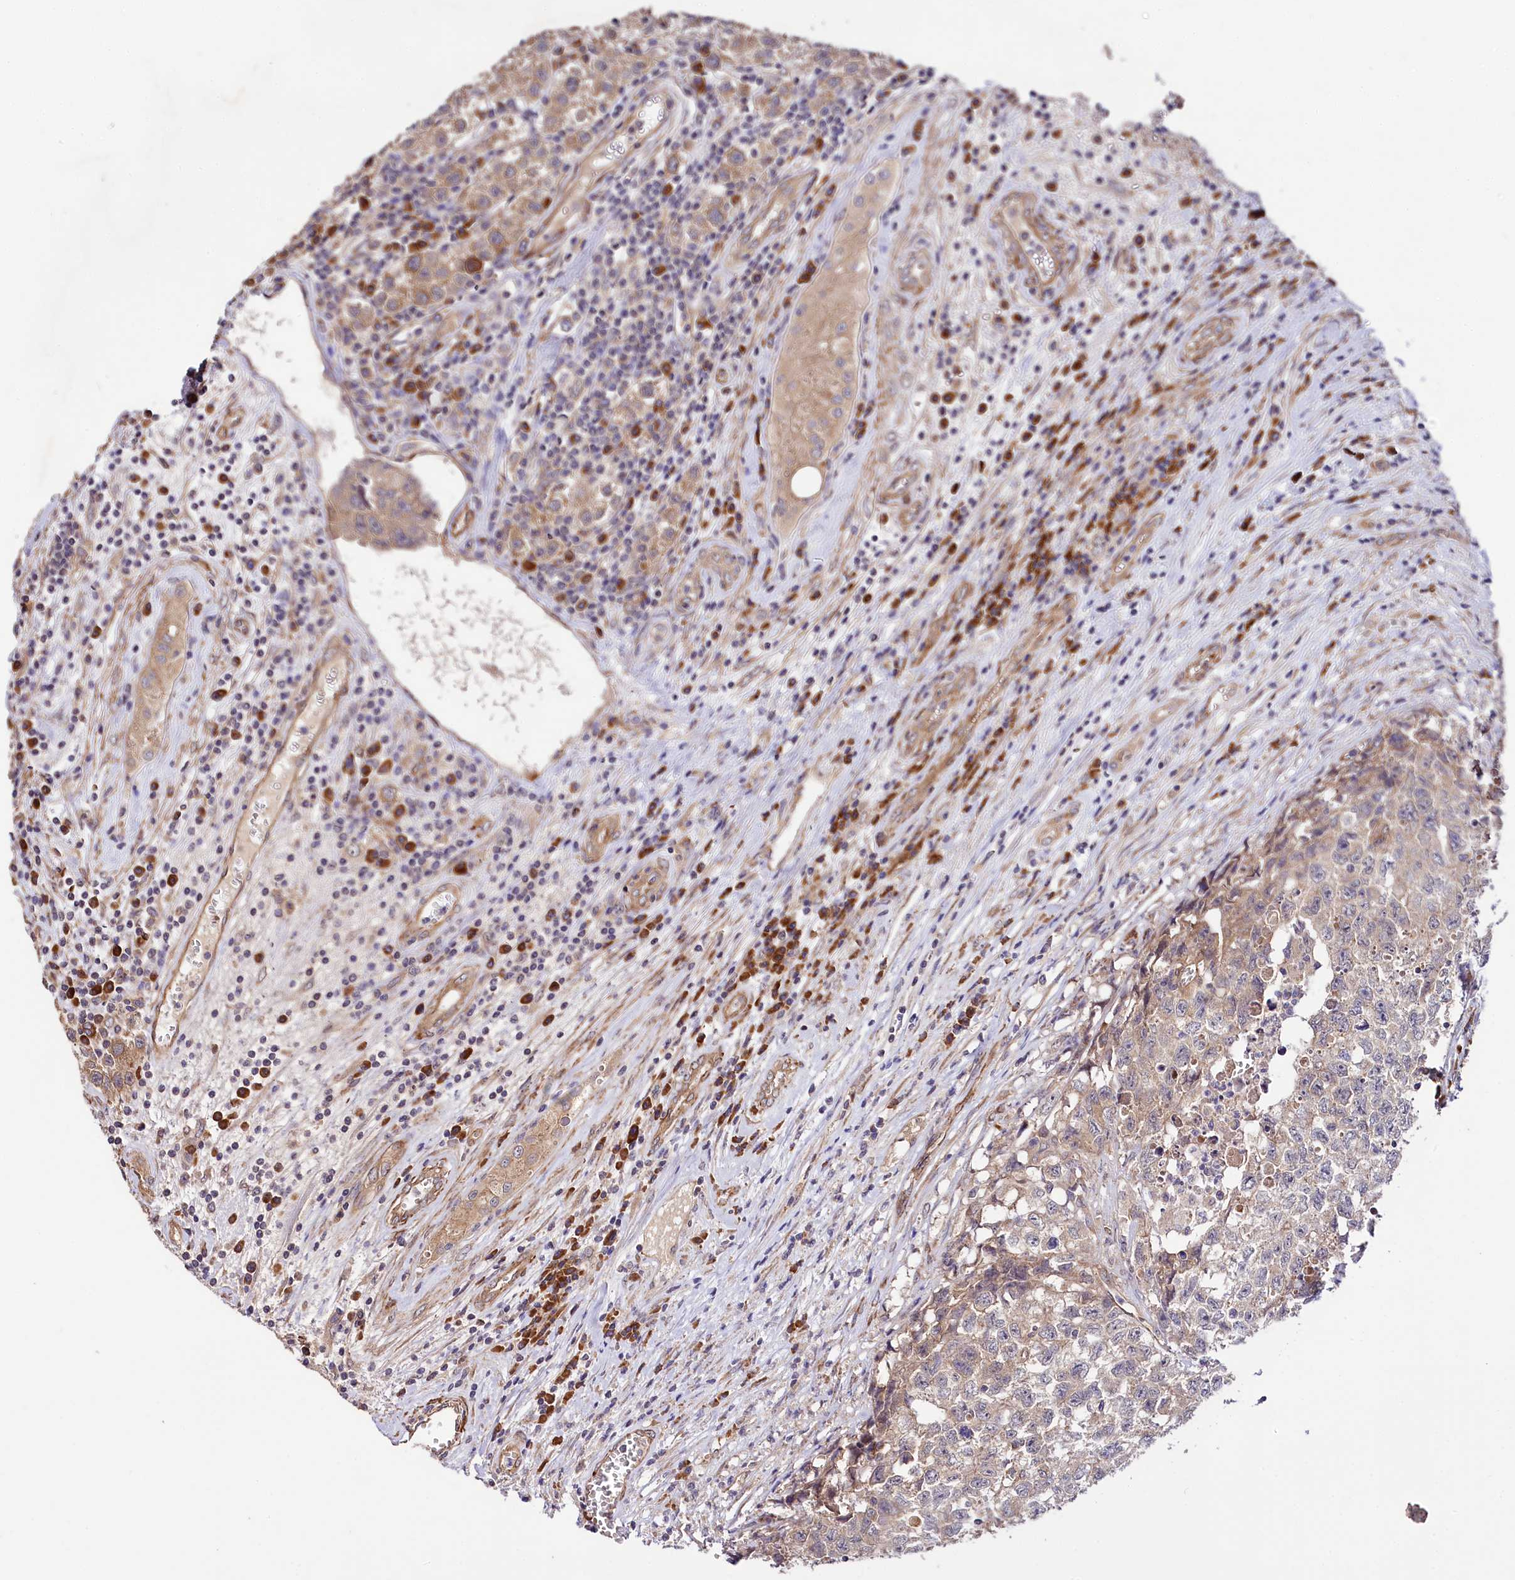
{"staining": {"intensity": "moderate", "quantity": ">75%", "location": "cytoplasmic/membranous"}, "tissue": "testis cancer", "cell_type": "Tumor cells", "image_type": "cancer", "snomed": [{"axis": "morphology", "description": "Seminoma, NOS"}, {"axis": "morphology", "description": "Carcinoma, Embryonal, NOS"}, {"axis": "topography", "description": "Testis"}], "caption": "Moderate cytoplasmic/membranous staining for a protein is seen in about >75% of tumor cells of seminoma (testis) using immunohistochemistry (IHC).", "gene": "SPATS2", "patient": {"sex": "male", "age": 43}}